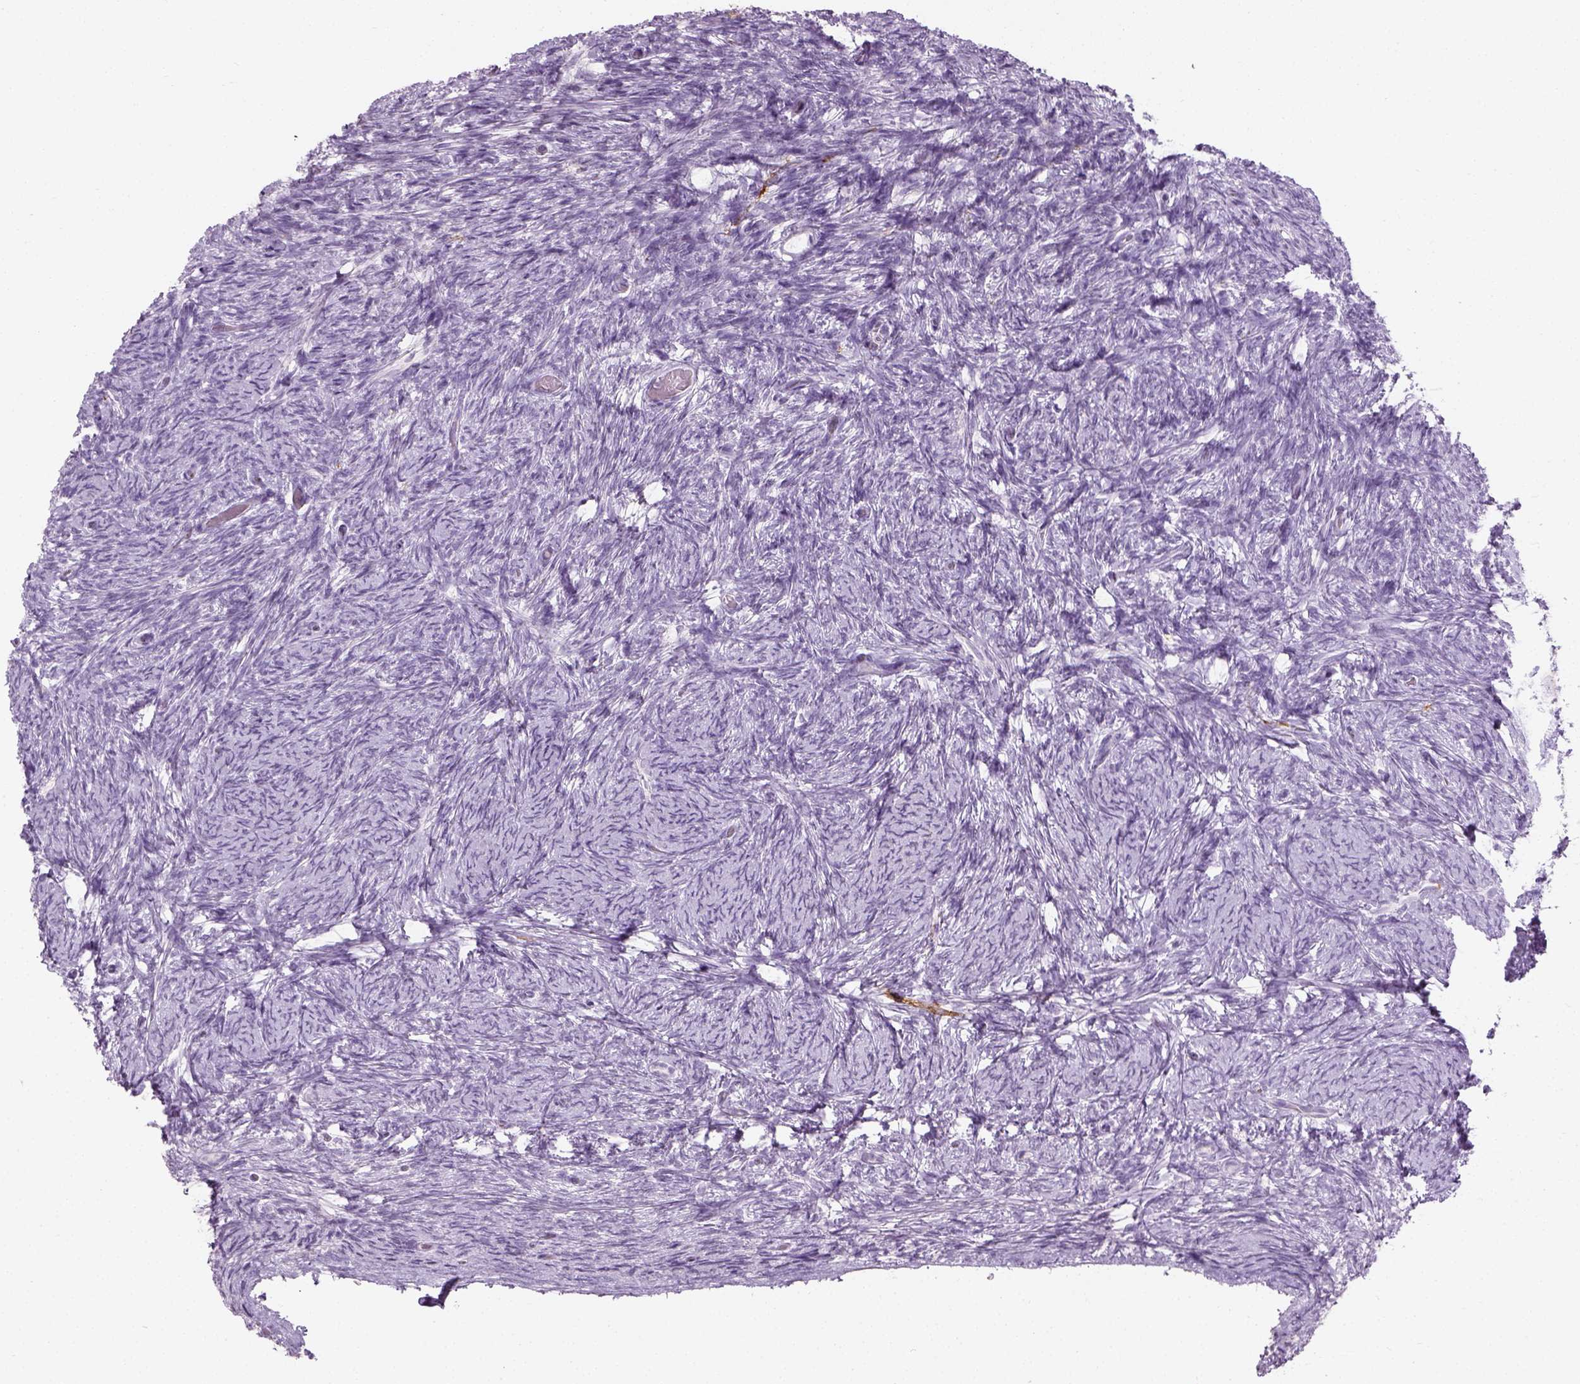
{"staining": {"intensity": "negative", "quantity": "none", "location": "none"}, "tissue": "ovary", "cell_type": "Ovarian stroma cells", "image_type": "normal", "snomed": [{"axis": "morphology", "description": "Normal tissue, NOS"}, {"axis": "topography", "description": "Ovary"}], "caption": "Immunohistochemistry (IHC) of unremarkable human ovary reveals no positivity in ovarian stroma cells. The staining is performed using DAB brown chromogen with nuclei counter-stained in using hematoxylin.", "gene": "TH", "patient": {"sex": "female", "age": 34}}